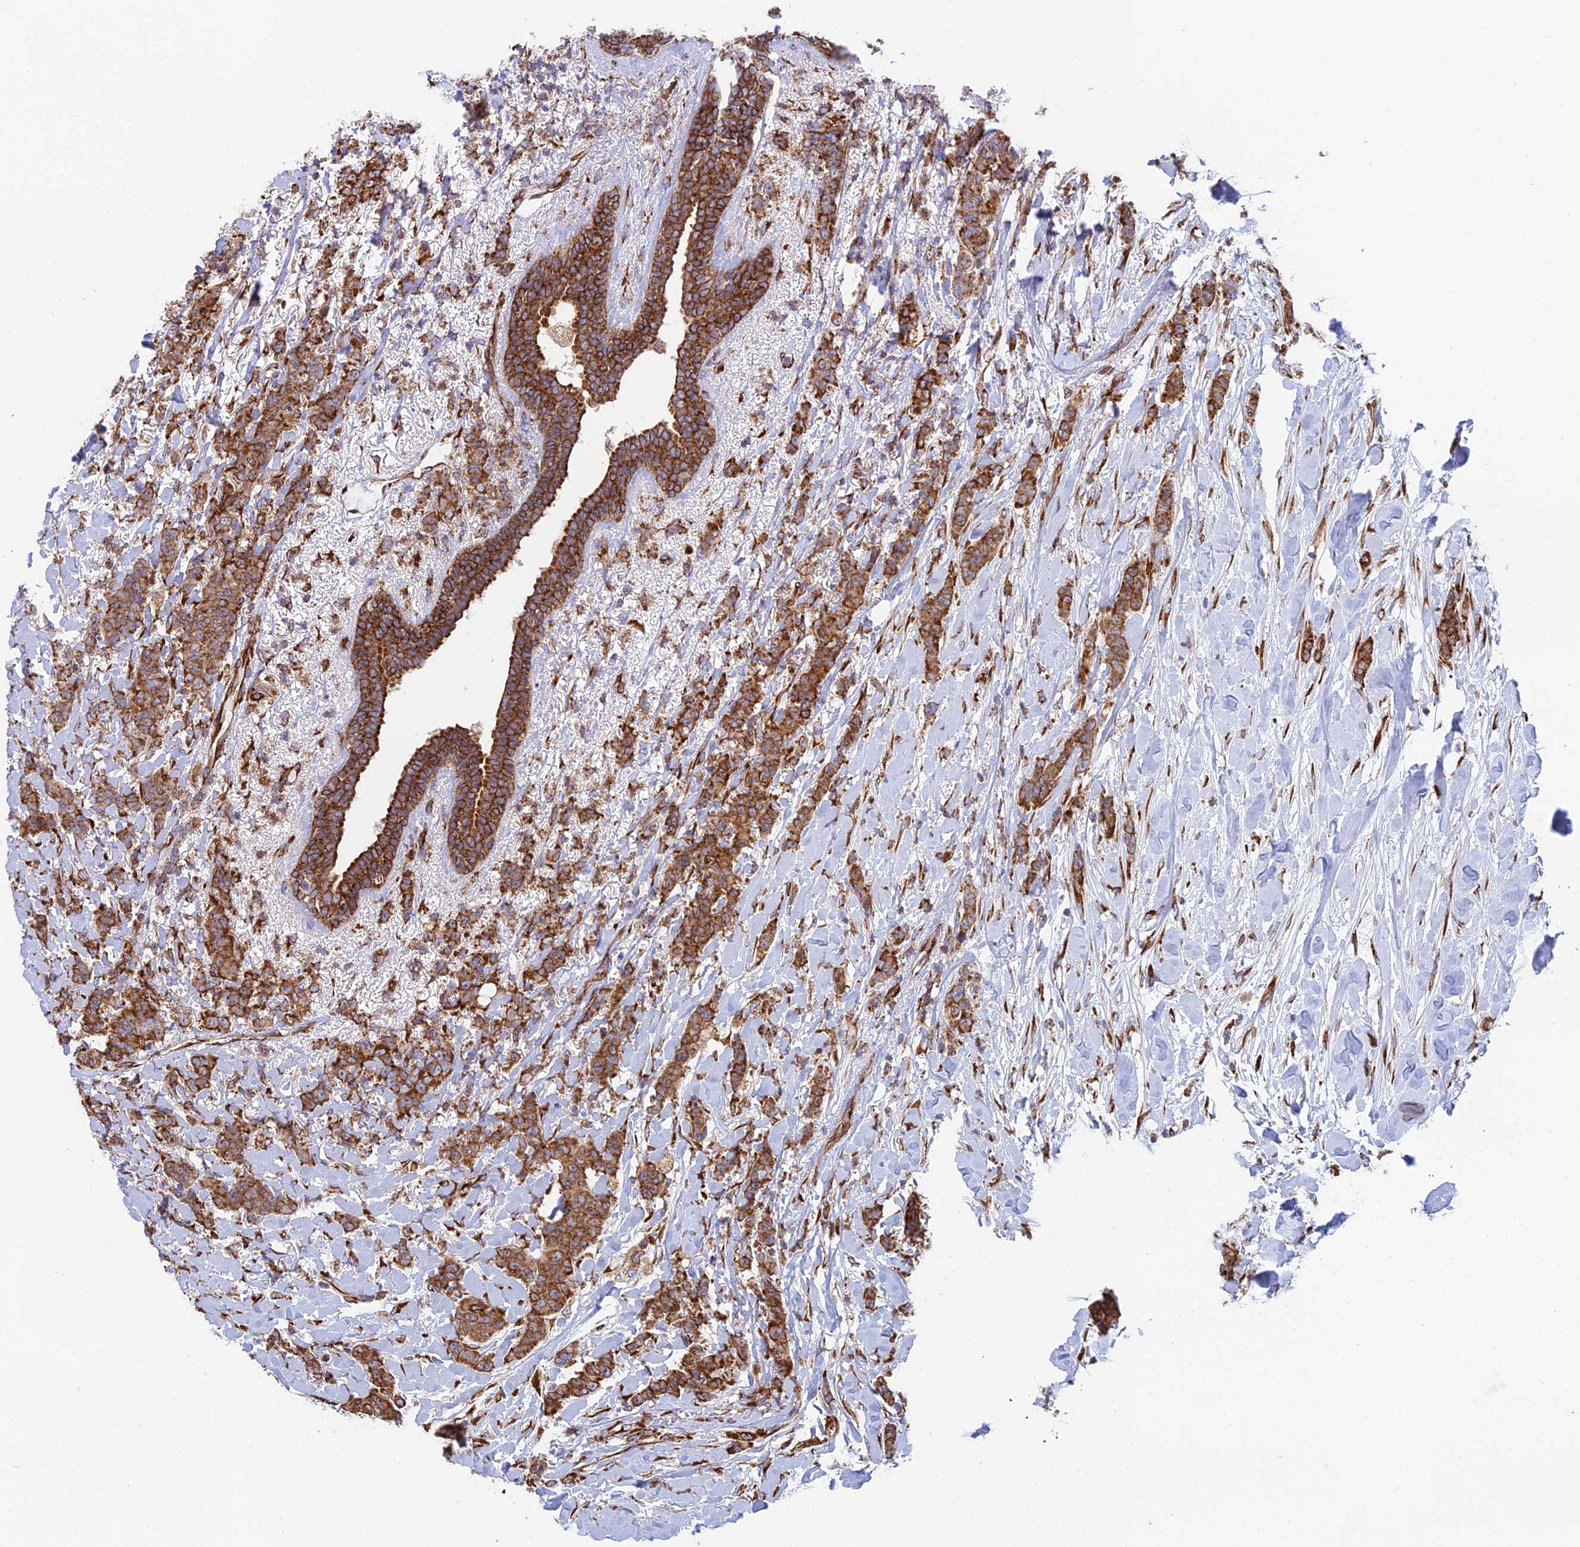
{"staining": {"intensity": "strong", "quantity": ">75%", "location": "cytoplasmic/membranous"}, "tissue": "breast cancer", "cell_type": "Tumor cells", "image_type": "cancer", "snomed": [{"axis": "morphology", "description": "Duct carcinoma"}, {"axis": "topography", "description": "Breast"}], "caption": "Protein expression analysis of breast cancer shows strong cytoplasmic/membranous expression in about >75% of tumor cells.", "gene": "CCDC69", "patient": {"sex": "female", "age": 40}}